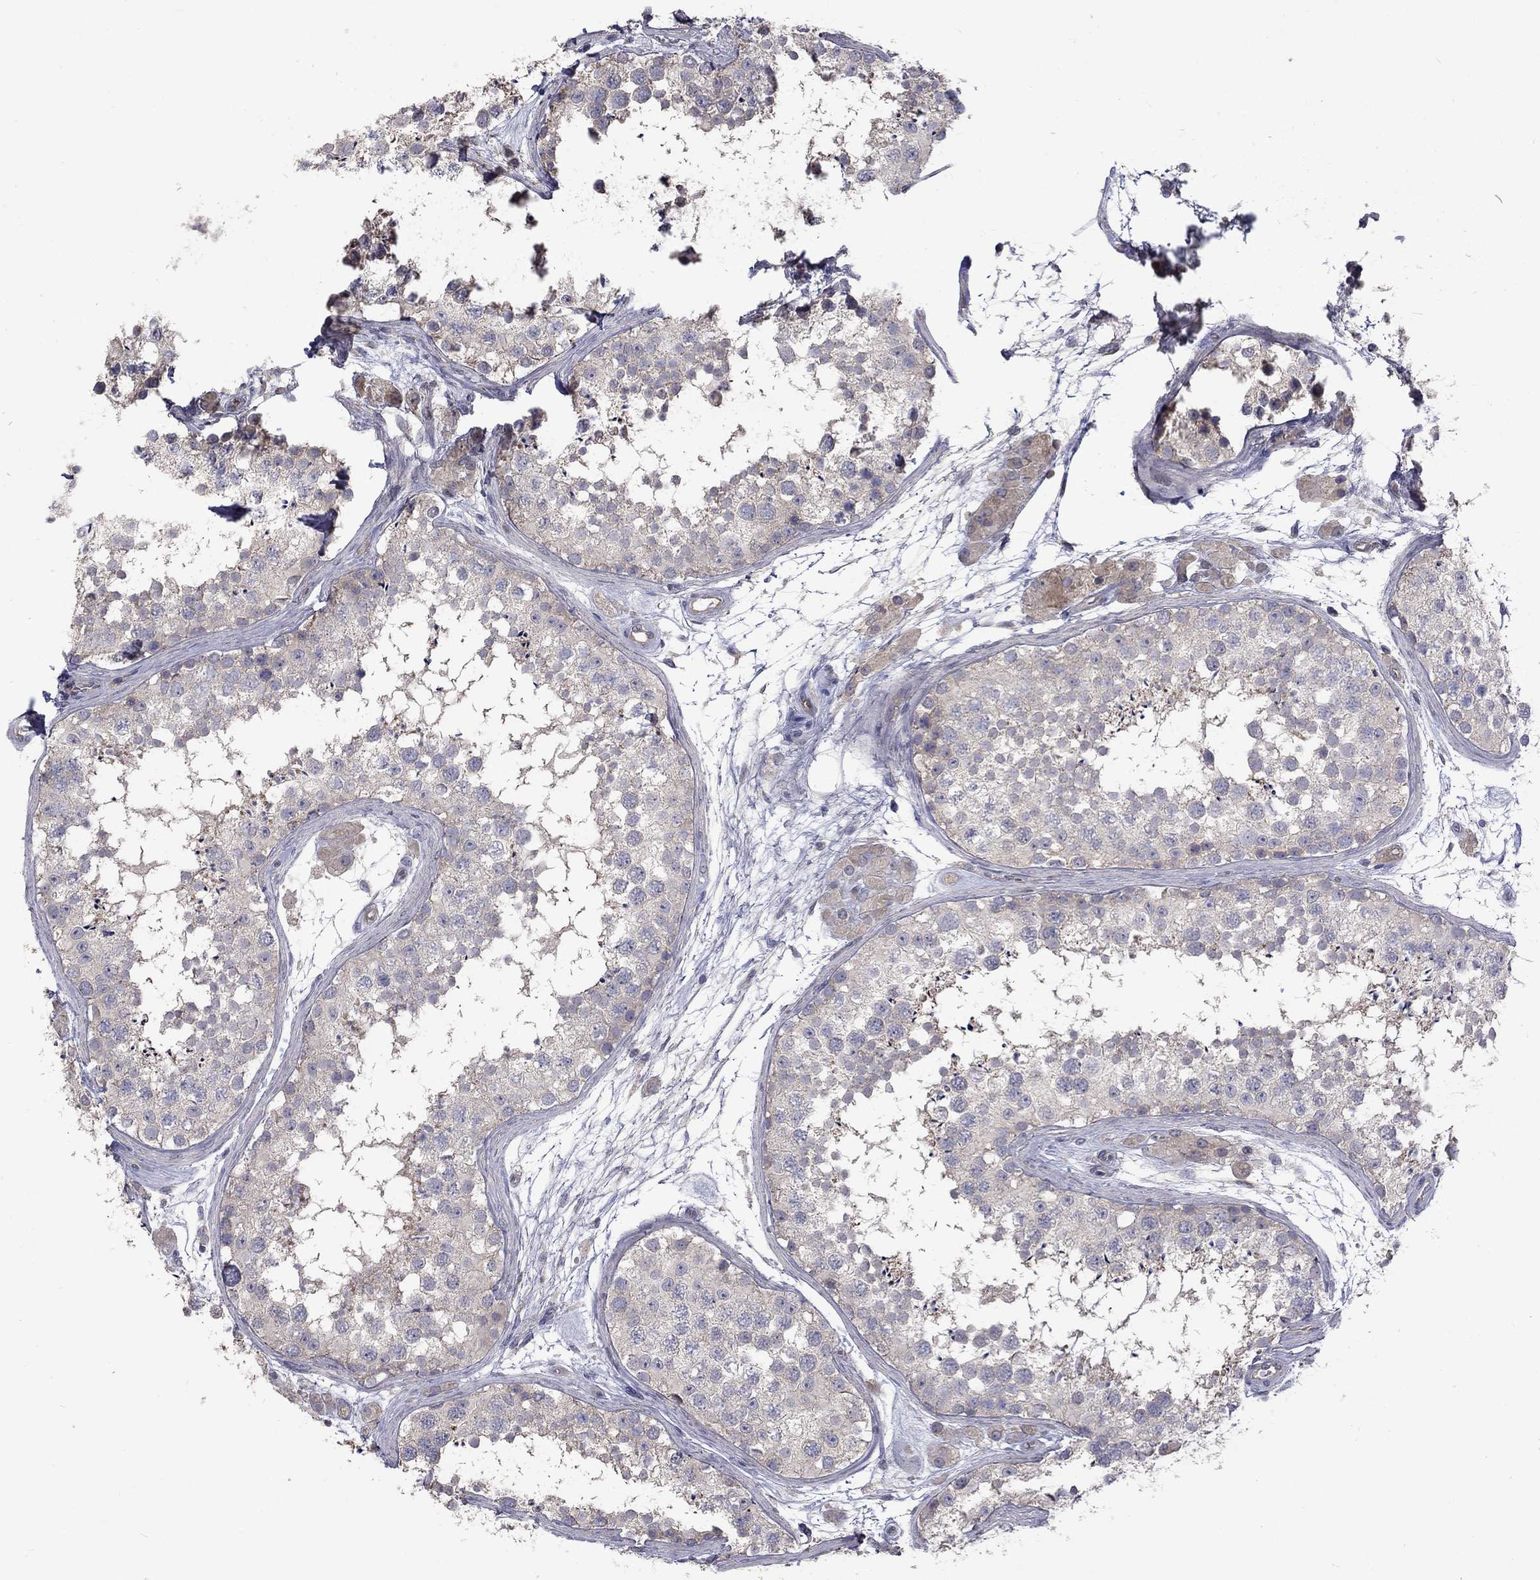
{"staining": {"intensity": "negative", "quantity": "none", "location": "none"}, "tissue": "testis", "cell_type": "Cells in seminiferous ducts", "image_type": "normal", "snomed": [{"axis": "morphology", "description": "Normal tissue, NOS"}, {"axis": "topography", "description": "Testis"}], "caption": "An immunohistochemistry image of unremarkable testis is shown. There is no staining in cells in seminiferous ducts of testis. The staining is performed using DAB brown chromogen with nuclei counter-stained in using hematoxylin.", "gene": "SLC39A14", "patient": {"sex": "male", "age": 41}}